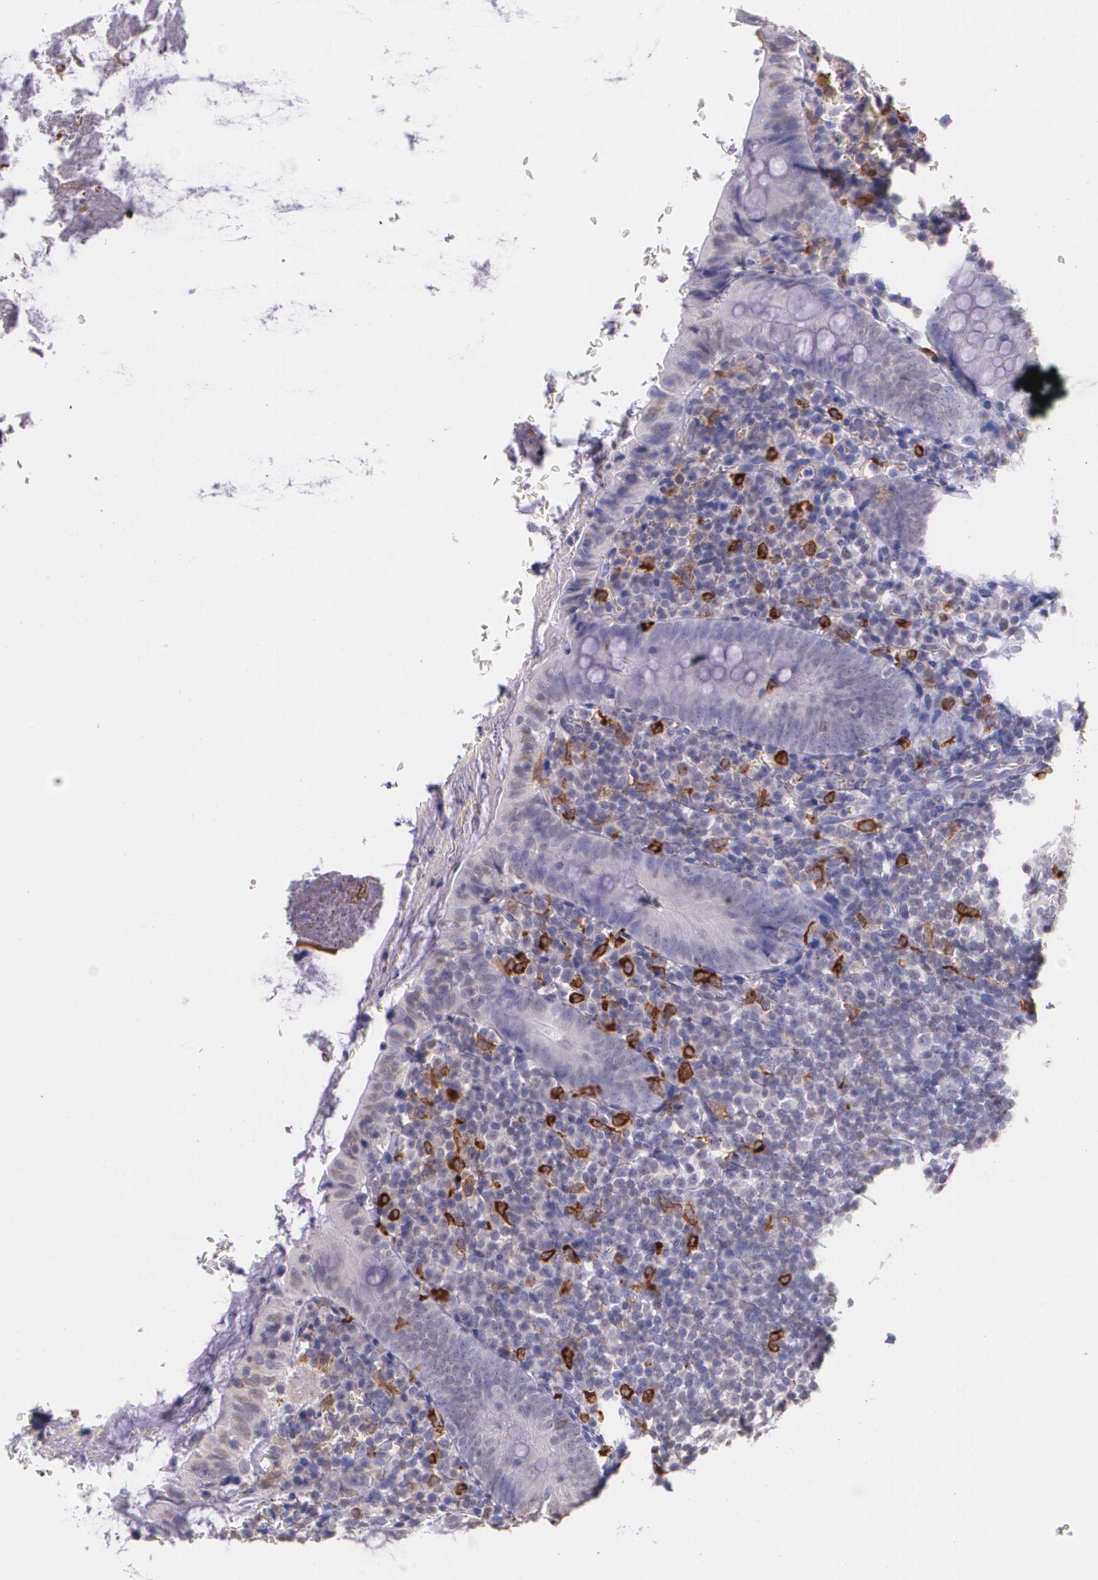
{"staining": {"intensity": "moderate", "quantity": "<25%", "location": "cytoplasmic/membranous"}, "tissue": "appendix", "cell_type": "Glandular cells", "image_type": "normal", "snomed": [{"axis": "morphology", "description": "Normal tissue, NOS"}, {"axis": "topography", "description": "Appendix"}], "caption": "Approximately <25% of glandular cells in normal appendix show moderate cytoplasmic/membranous protein expression as visualized by brown immunohistochemical staining.", "gene": "RTN1", "patient": {"sex": "female", "age": 10}}